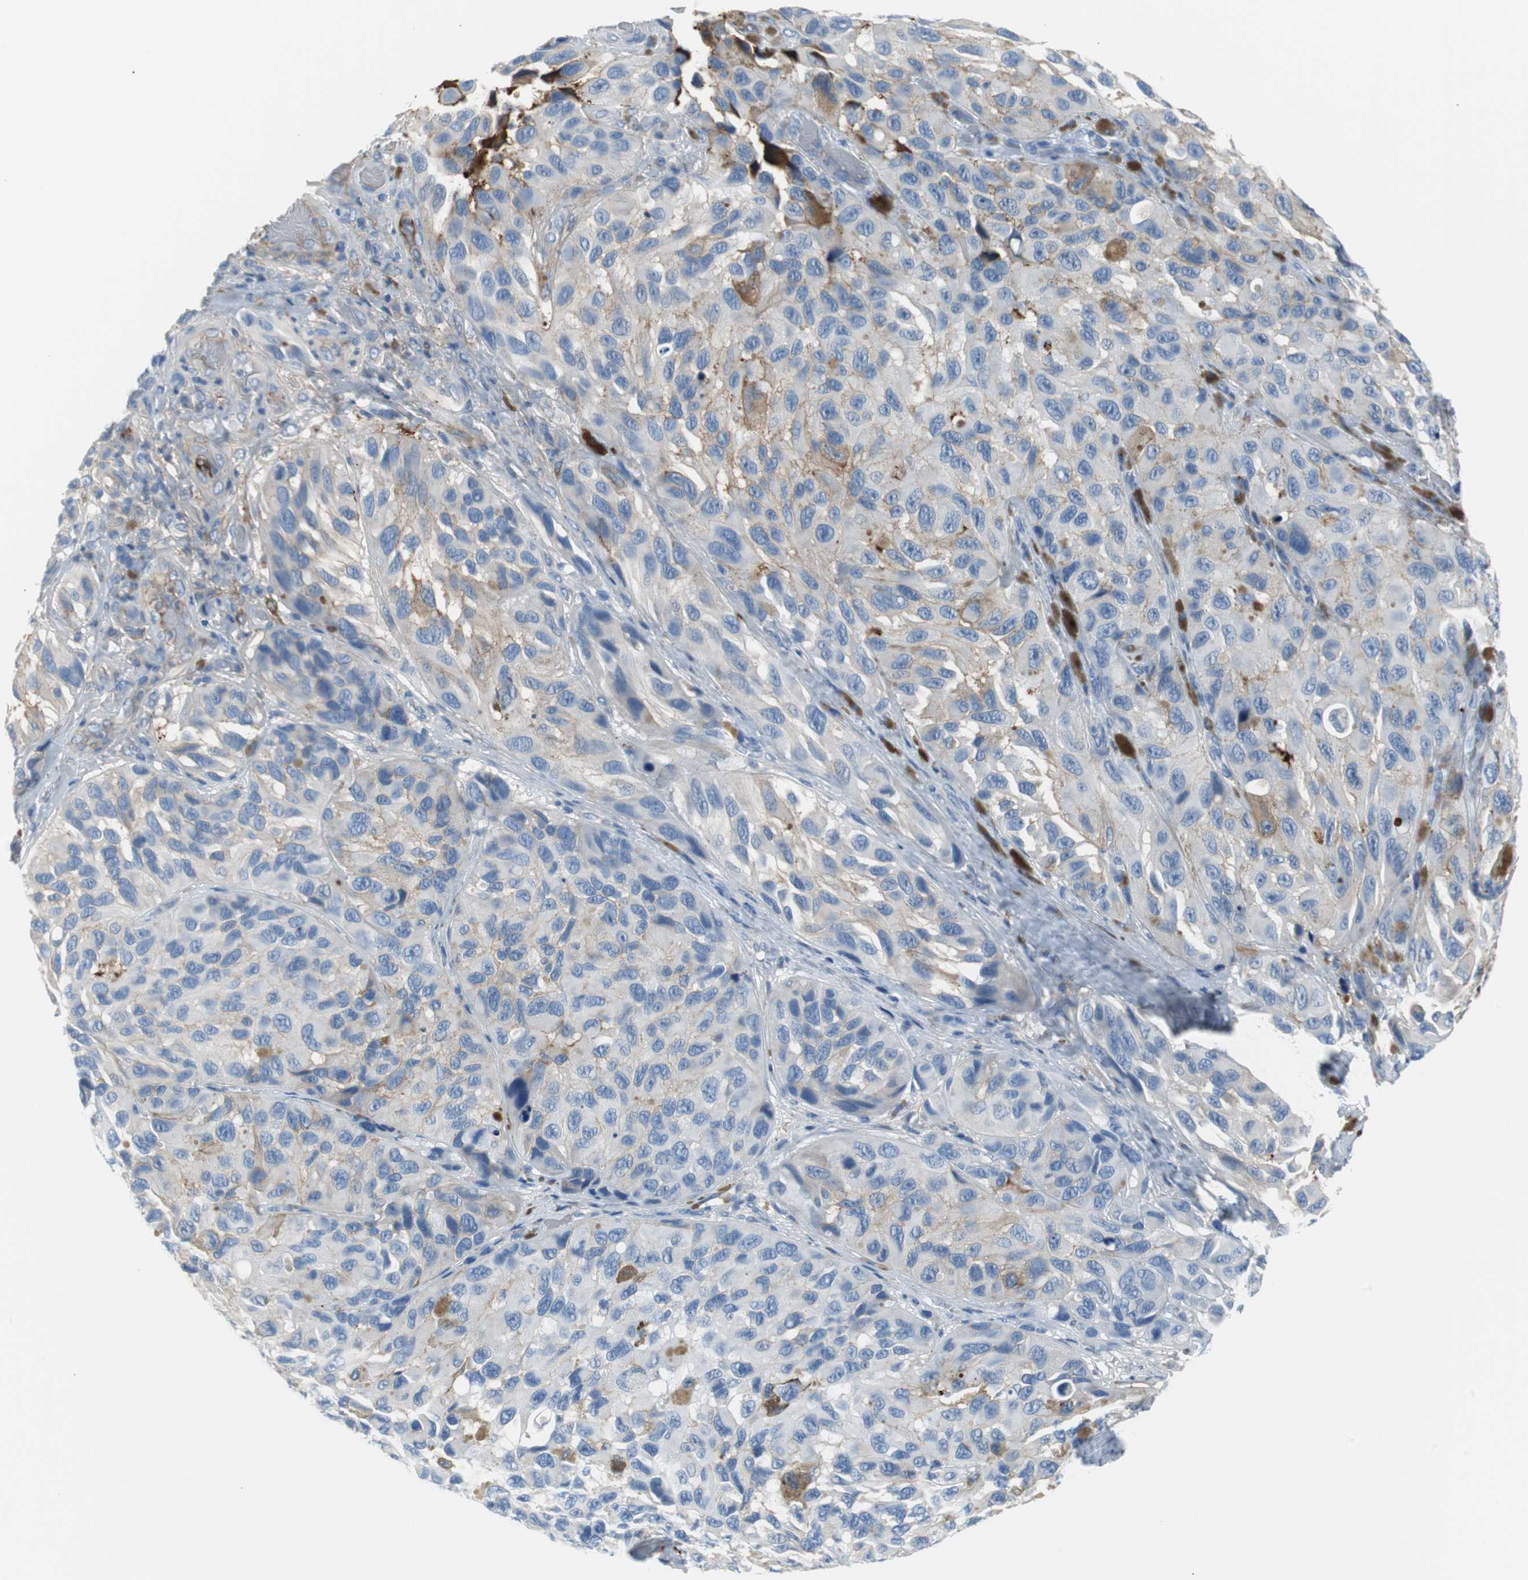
{"staining": {"intensity": "moderate", "quantity": "<25%", "location": "cytoplasmic/membranous"}, "tissue": "melanoma", "cell_type": "Tumor cells", "image_type": "cancer", "snomed": [{"axis": "morphology", "description": "Malignant melanoma, NOS"}, {"axis": "topography", "description": "Skin"}], "caption": "Immunohistochemistry staining of melanoma, which displays low levels of moderate cytoplasmic/membranous staining in about <25% of tumor cells indicating moderate cytoplasmic/membranous protein positivity. The staining was performed using DAB (3,3'-diaminobenzidine) (brown) for protein detection and nuclei were counterstained in hematoxylin (blue).", "gene": "APCS", "patient": {"sex": "female", "age": 73}}